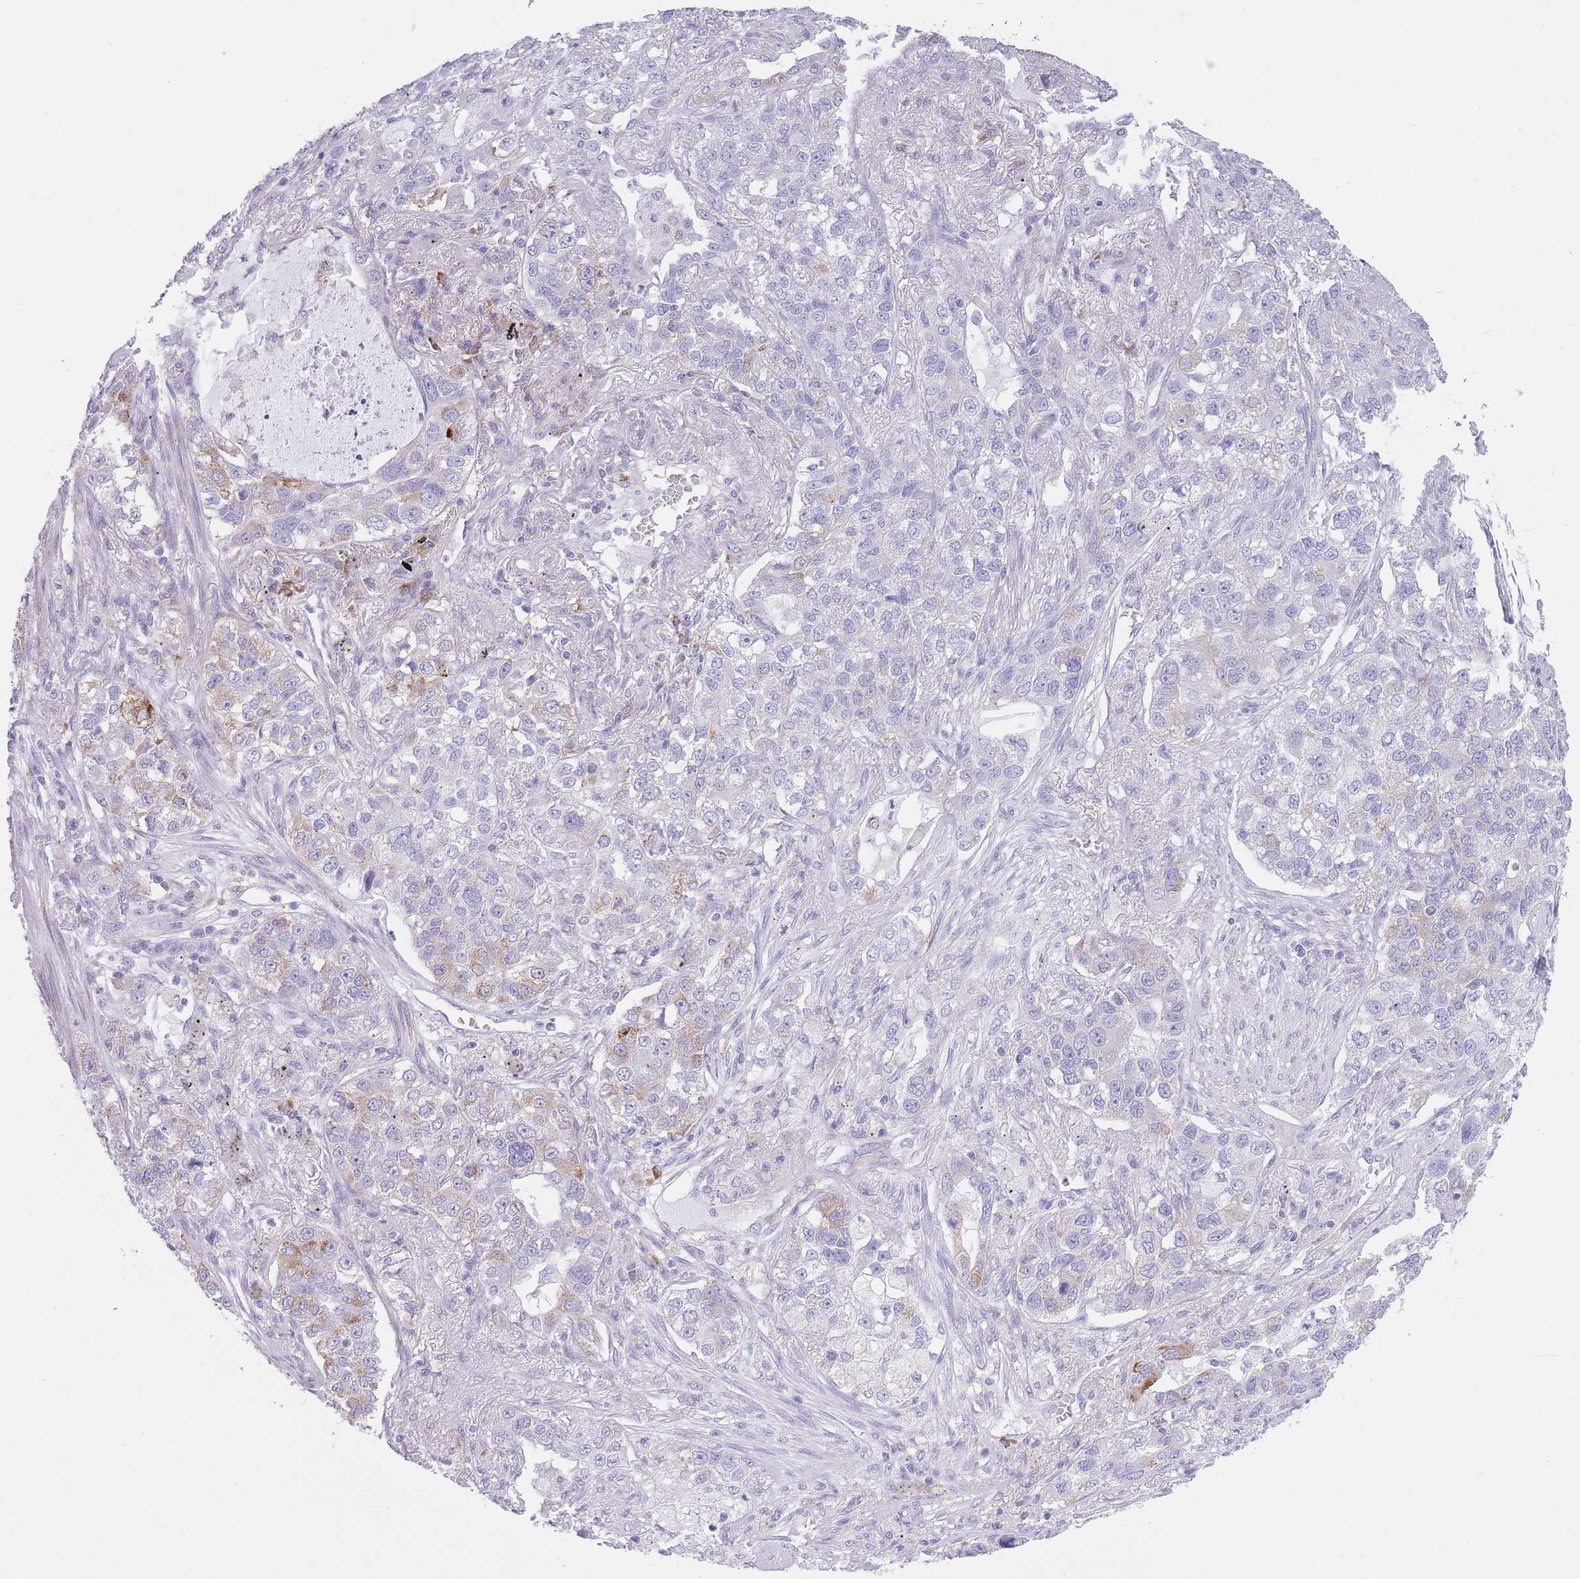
{"staining": {"intensity": "negative", "quantity": "none", "location": "none"}, "tissue": "lung cancer", "cell_type": "Tumor cells", "image_type": "cancer", "snomed": [{"axis": "morphology", "description": "Adenocarcinoma, NOS"}, {"axis": "topography", "description": "Lung"}], "caption": "Immunohistochemistry (IHC) image of neoplastic tissue: human lung adenocarcinoma stained with DAB exhibits no significant protein staining in tumor cells.", "gene": "ZNF501", "patient": {"sex": "male", "age": 49}}